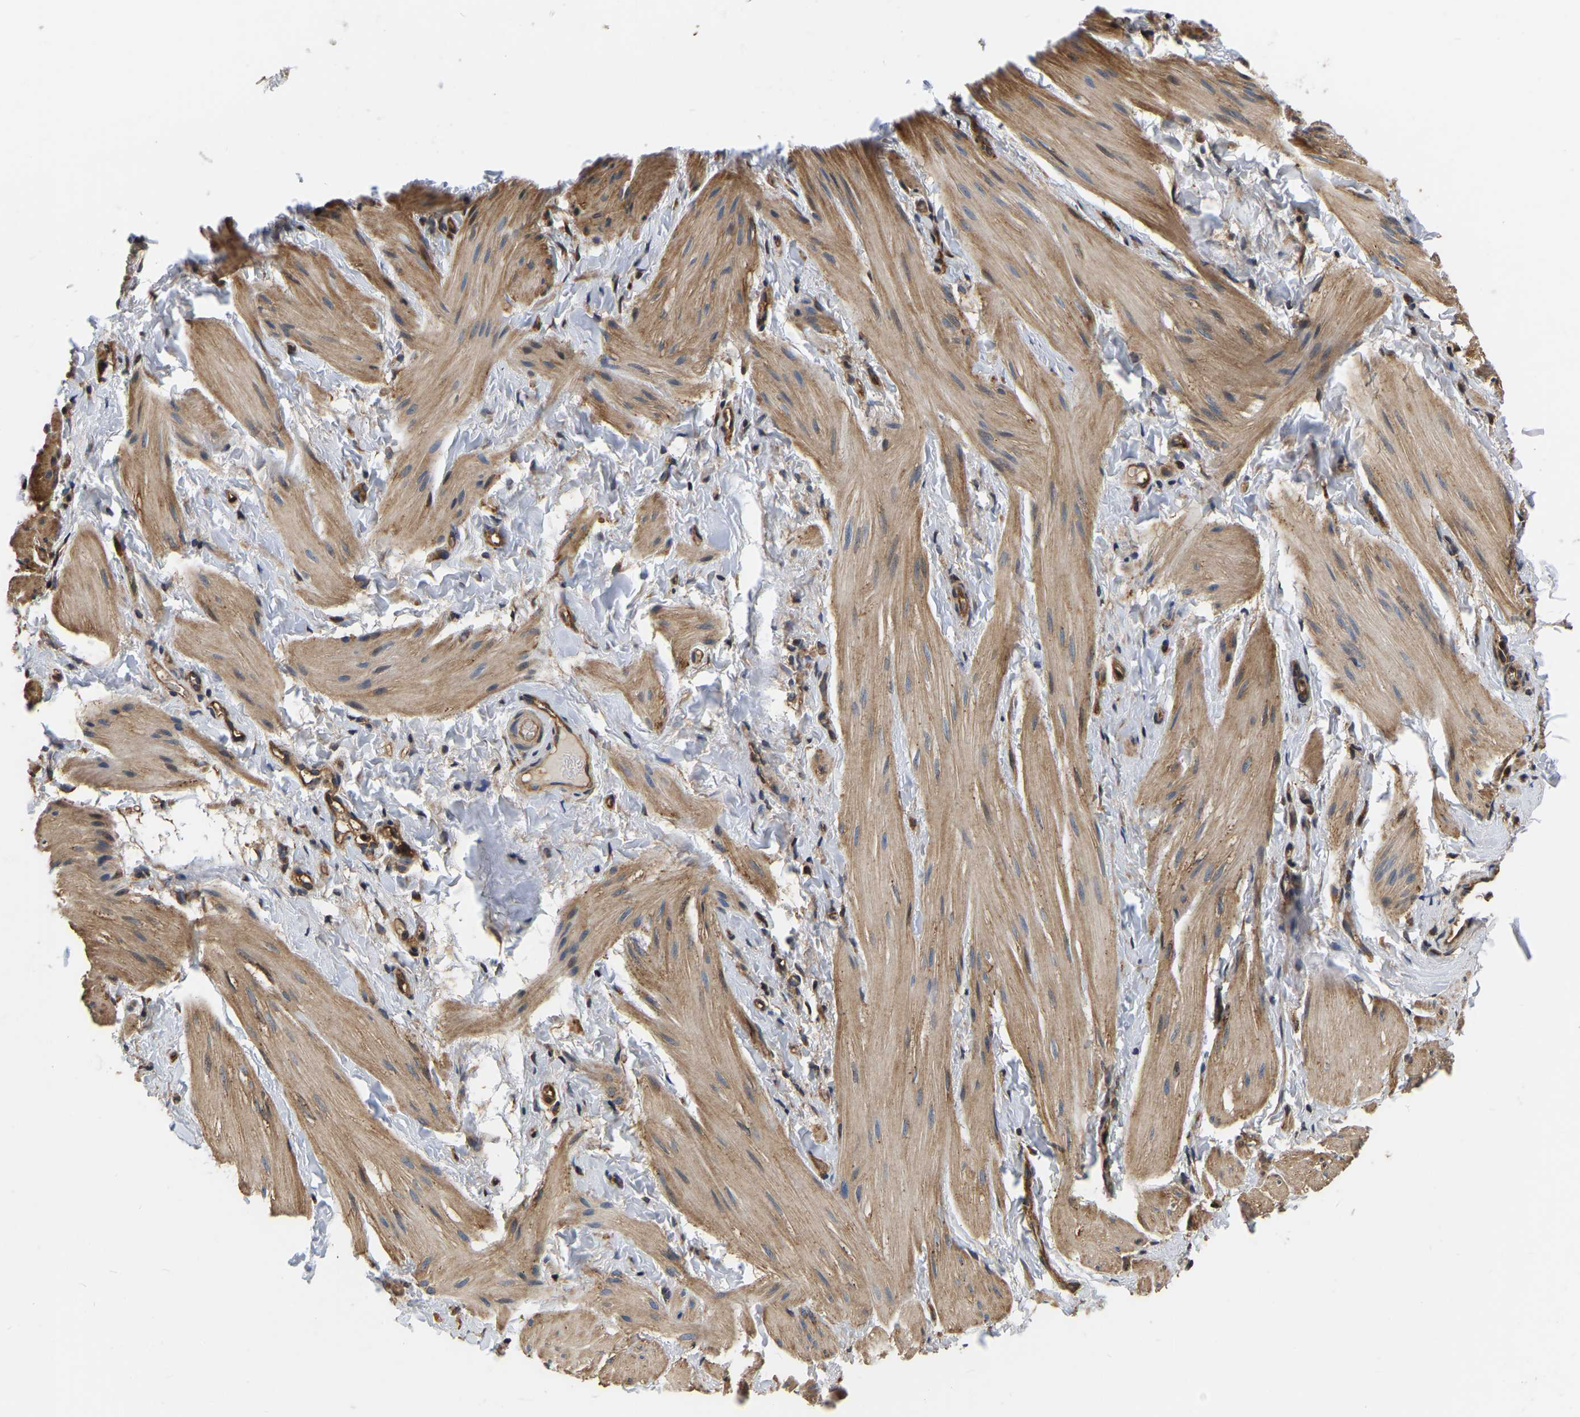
{"staining": {"intensity": "moderate", "quantity": ">75%", "location": "cytoplasmic/membranous"}, "tissue": "smooth muscle", "cell_type": "Smooth muscle cells", "image_type": "normal", "snomed": [{"axis": "morphology", "description": "Normal tissue, NOS"}, {"axis": "topography", "description": "Smooth muscle"}], "caption": "High-power microscopy captured an immunohistochemistry image of unremarkable smooth muscle, revealing moderate cytoplasmic/membranous positivity in approximately >75% of smooth muscle cells. (Stains: DAB (3,3'-diaminobenzidine) in brown, nuclei in blue, Microscopy: brightfield microscopy at high magnification).", "gene": "GARS1", "patient": {"sex": "male", "age": 16}}